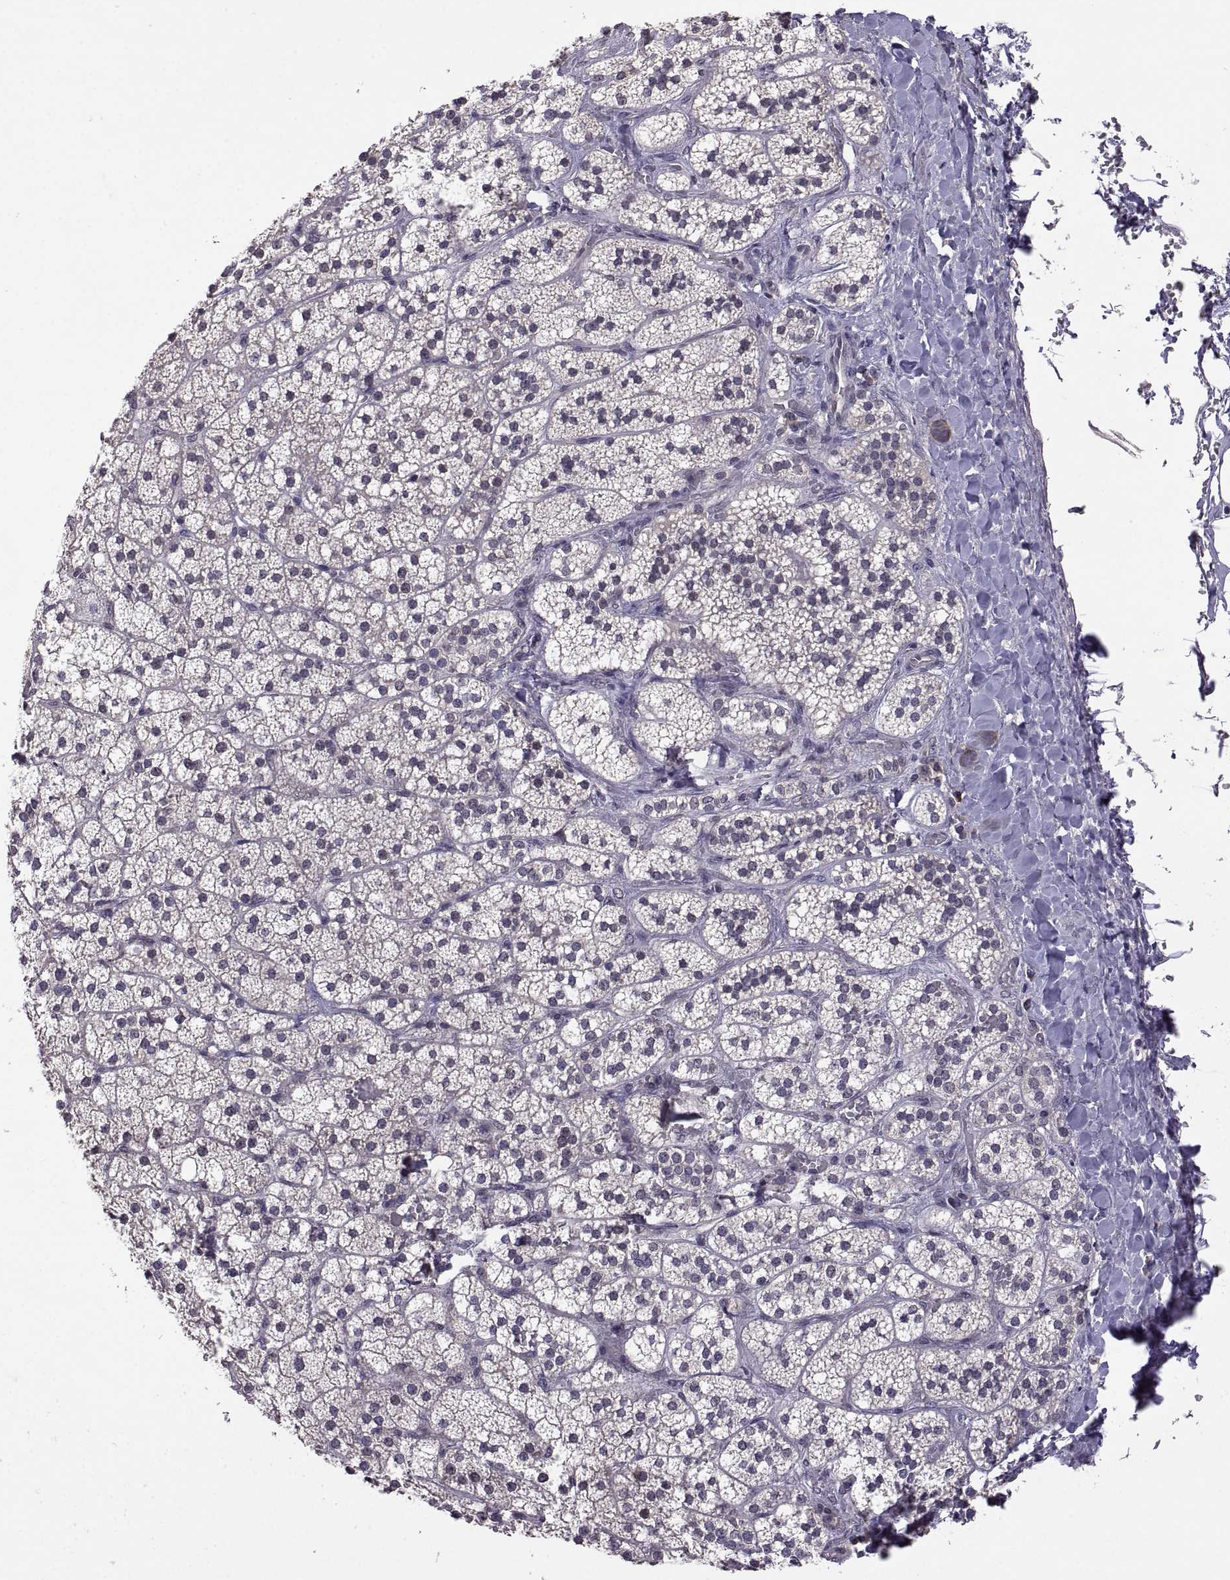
{"staining": {"intensity": "negative", "quantity": "none", "location": "none"}, "tissue": "adrenal gland", "cell_type": "Glandular cells", "image_type": "normal", "snomed": [{"axis": "morphology", "description": "Normal tissue, NOS"}, {"axis": "topography", "description": "Adrenal gland"}], "caption": "Immunohistochemical staining of normal human adrenal gland displays no significant staining in glandular cells. Nuclei are stained in blue.", "gene": "LAMA1", "patient": {"sex": "male", "age": 53}}